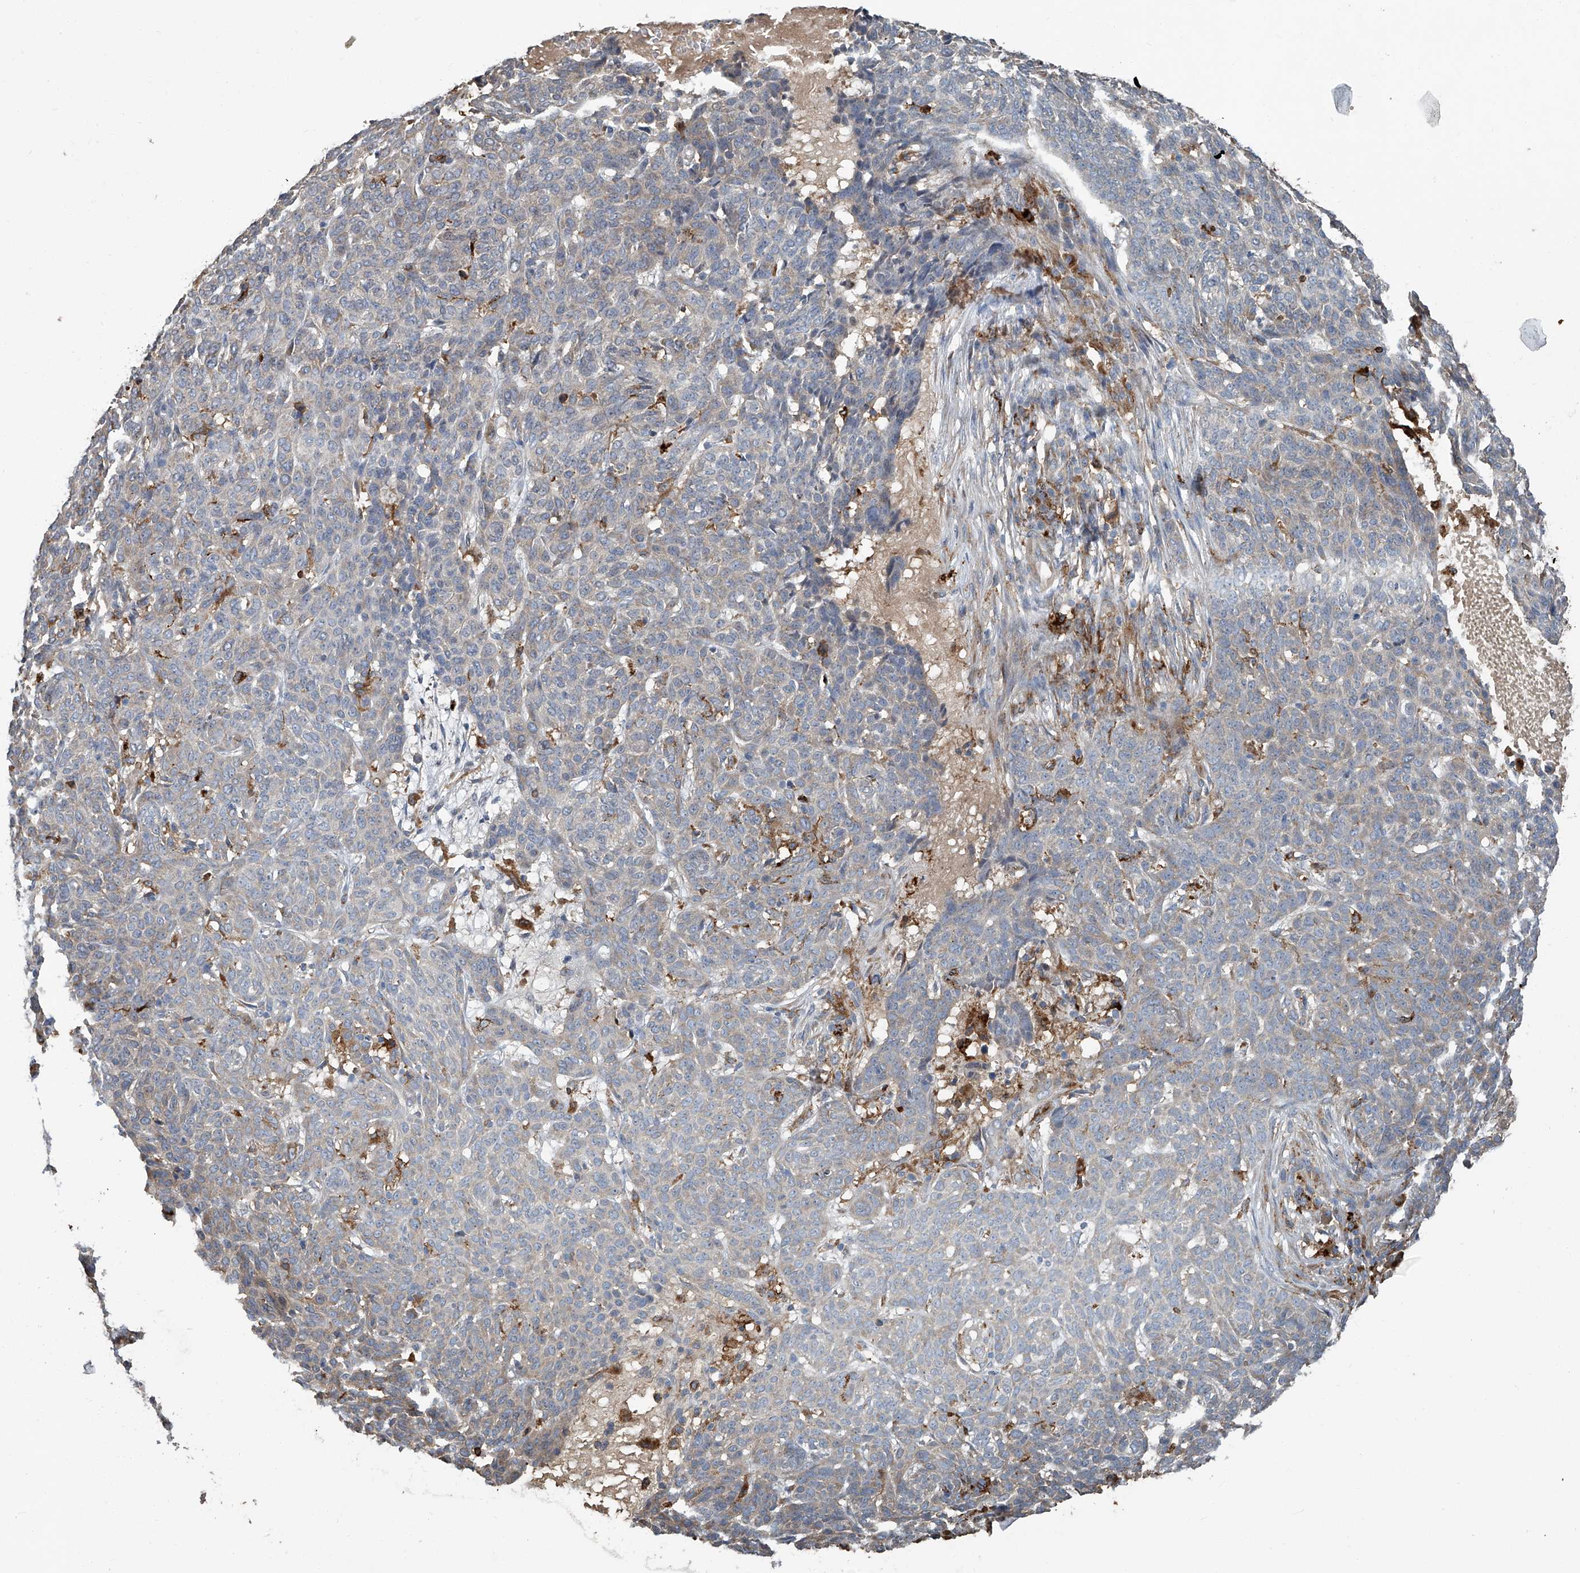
{"staining": {"intensity": "negative", "quantity": "none", "location": "none"}, "tissue": "skin cancer", "cell_type": "Tumor cells", "image_type": "cancer", "snomed": [{"axis": "morphology", "description": "Basal cell carcinoma"}, {"axis": "topography", "description": "Skin"}], "caption": "DAB (3,3'-diaminobenzidine) immunohistochemical staining of human skin cancer (basal cell carcinoma) demonstrates no significant expression in tumor cells.", "gene": "FAM167A", "patient": {"sex": "male", "age": 85}}